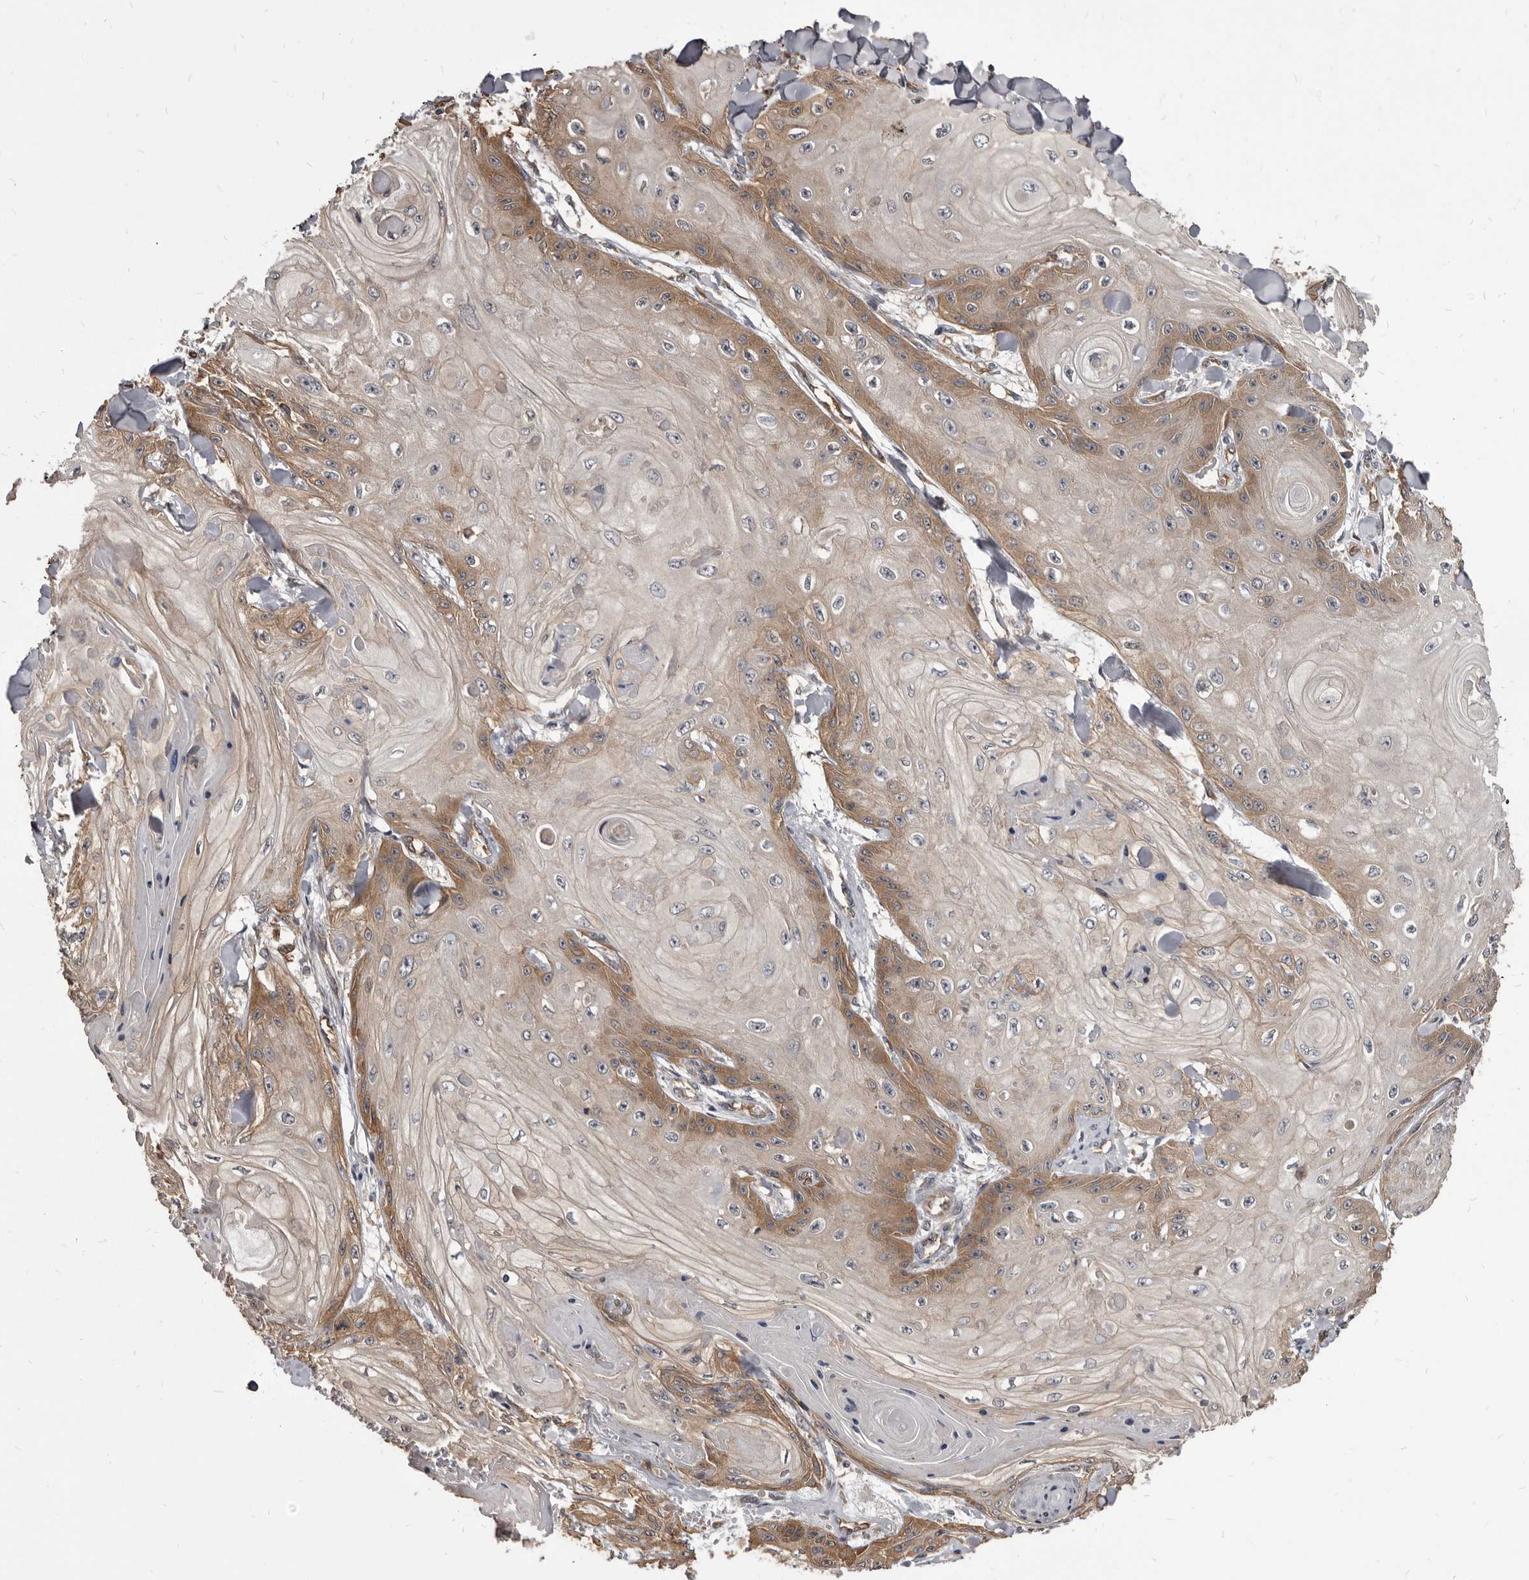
{"staining": {"intensity": "moderate", "quantity": "25%-75%", "location": "cytoplasmic/membranous,nuclear"}, "tissue": "skin cancer", "cell_type": "Tumor cells", "image_type": "cancer", "snomed": [{"axis": "morphology", "description": "Squamous cell carcinoma, NOS"}, {"axis": "topography", "description": "Skin"}], "caption": "Immunohistochemical staining of human skin cancer demonstrates medium levels of moderate cytoplasmic/membranous and nuclear protein staining in approximately 25%-75% of tumor cells.", "gene": "ADAMTS20", "patient": {"sex": "male", "age": 74}}